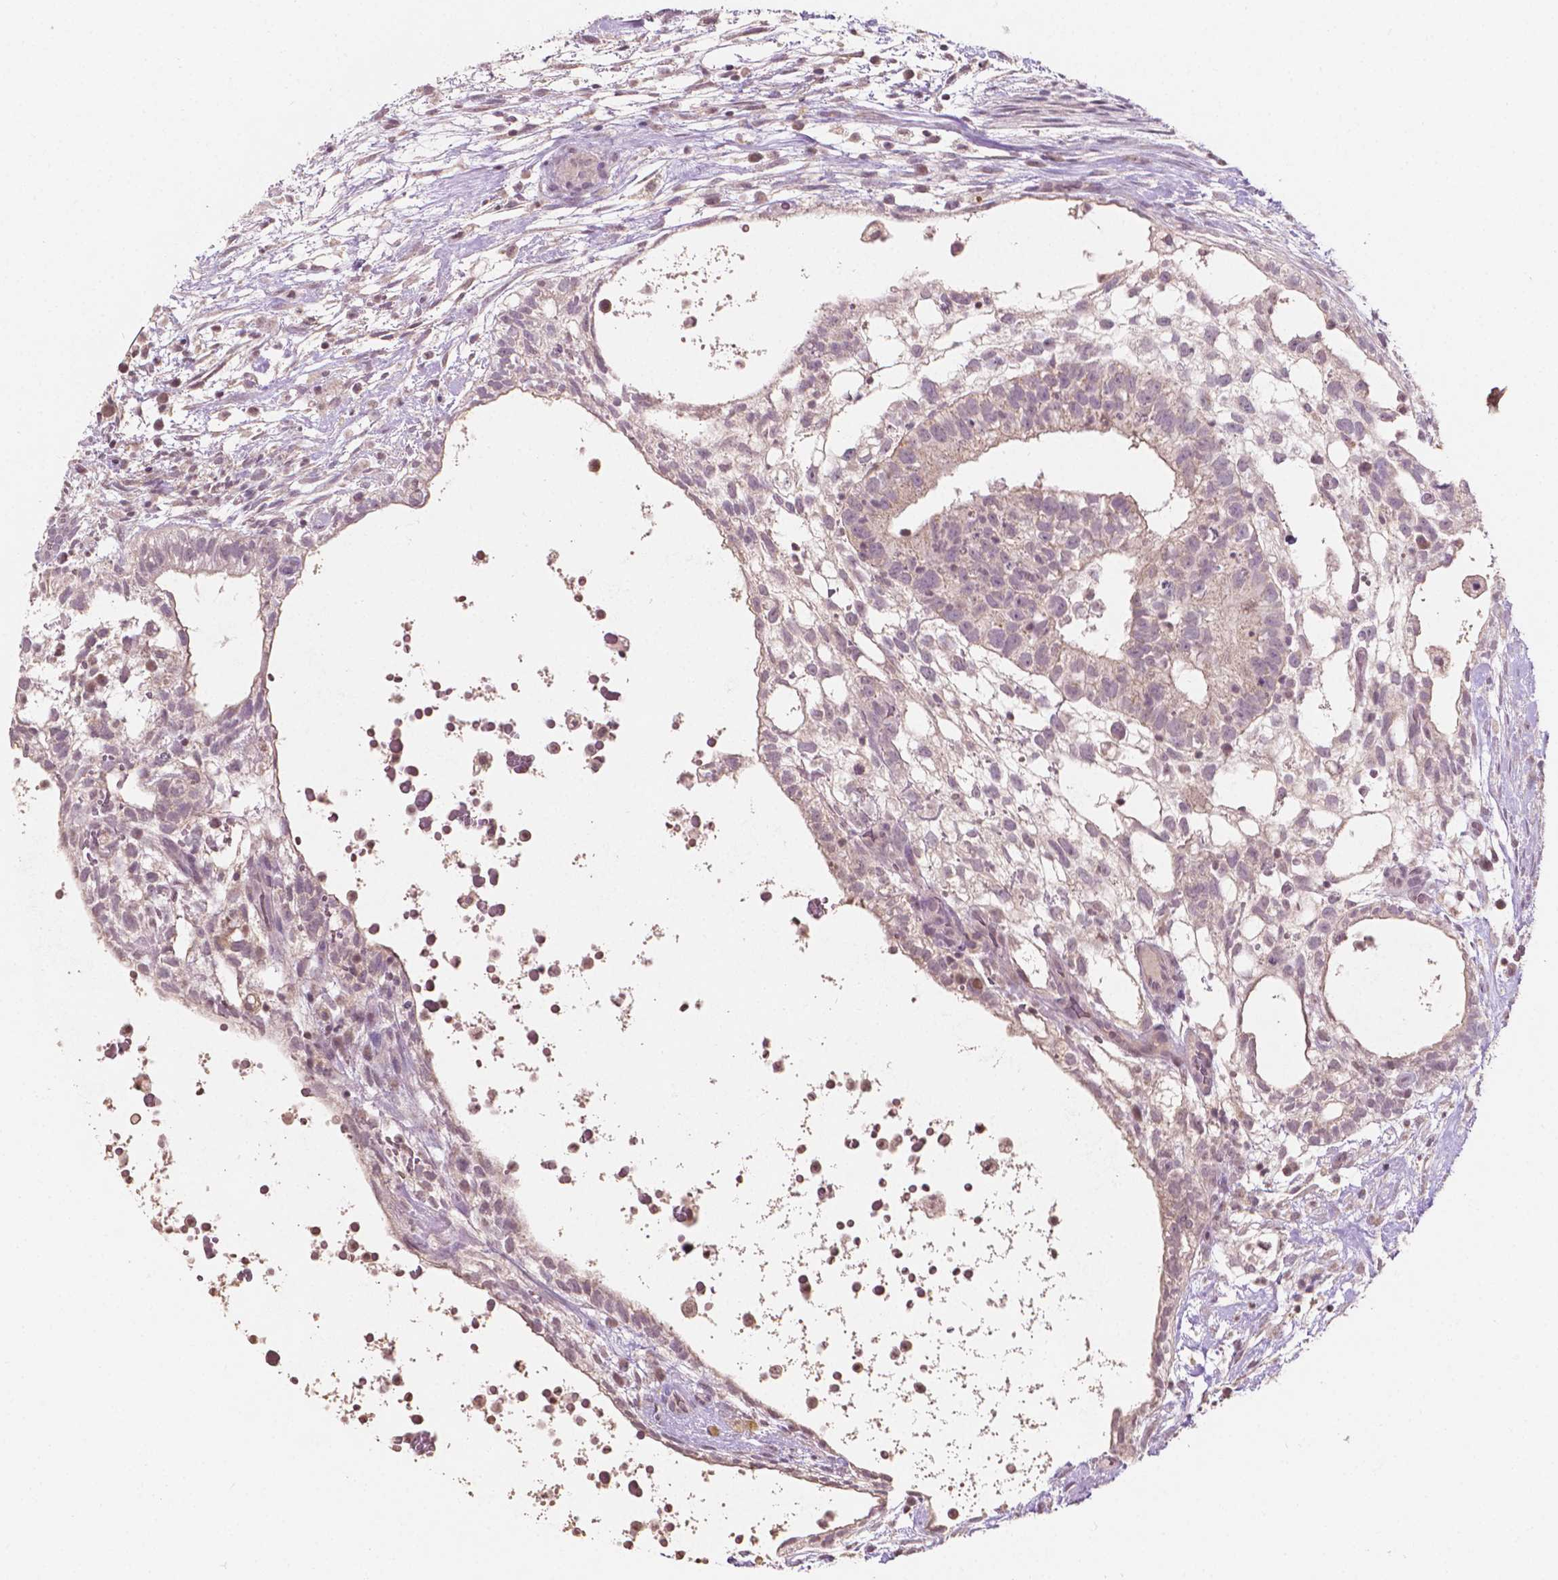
{"staining": {"intensity": "negative", "quantity": "none", "location": "none"}, "tissue": "testis cancer", "cell_type": "Tumor cells", "image_type": "cancer", "snomed": [{"axis": "morphology", "description": "Normal tissue, NOS"}, {"axis": "morphology", "description": "Carcinoma, Embryonal, NOS"}, {"axis": "topography", "description": "Testis"}], "caption": "DAB immunohistochemical staining of testis cancer demonstrates no significant expression in tumor cells.", "gene": "NOS1AP", "patient": {"sex": "male", "age": 32}}